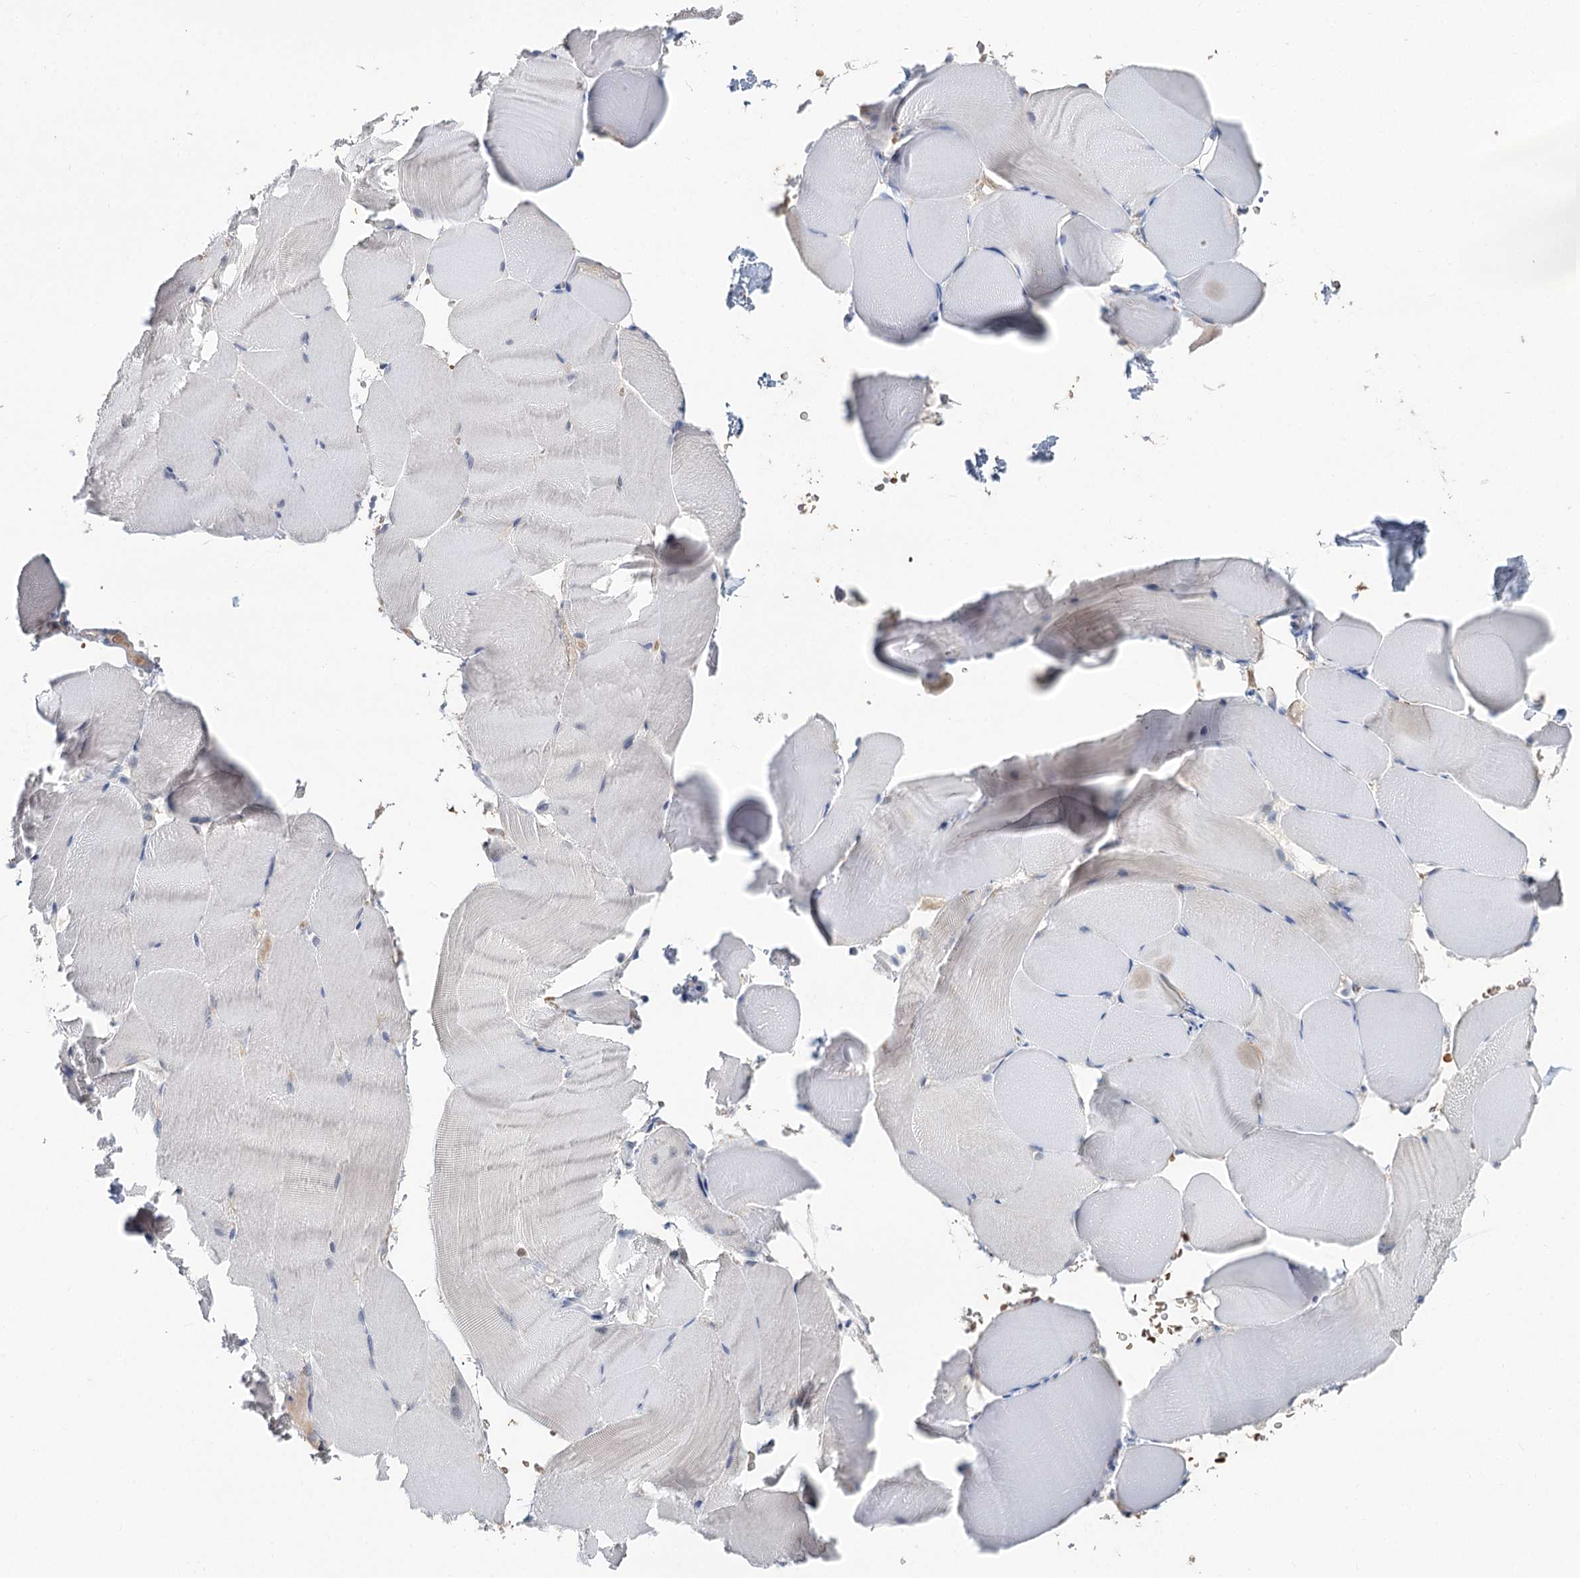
{"staining": {"intensity": "negative", "quantity": "none", "location": "none"}, "tissue": "skeletal muscle", "cell_type": "Myocytes", "image_type": "normal", "snomed": [{"axis": "morphology", "description": "Normal tissue, NOS"}, {"axis": "topography", "description": "Skeletal muscle"}, {"axis": "topography", "description": "Parathyroid gland"}], "caption": "Immunohistochemistry (IHC) micrograph of unremarkable human skeletal muscle stained for a protein (brown), which demonstrates no staining in myocytes. Nuclei are stained in blue.", "gene": "FBXO7", "patient": {"sex": "female", "age": 37}}